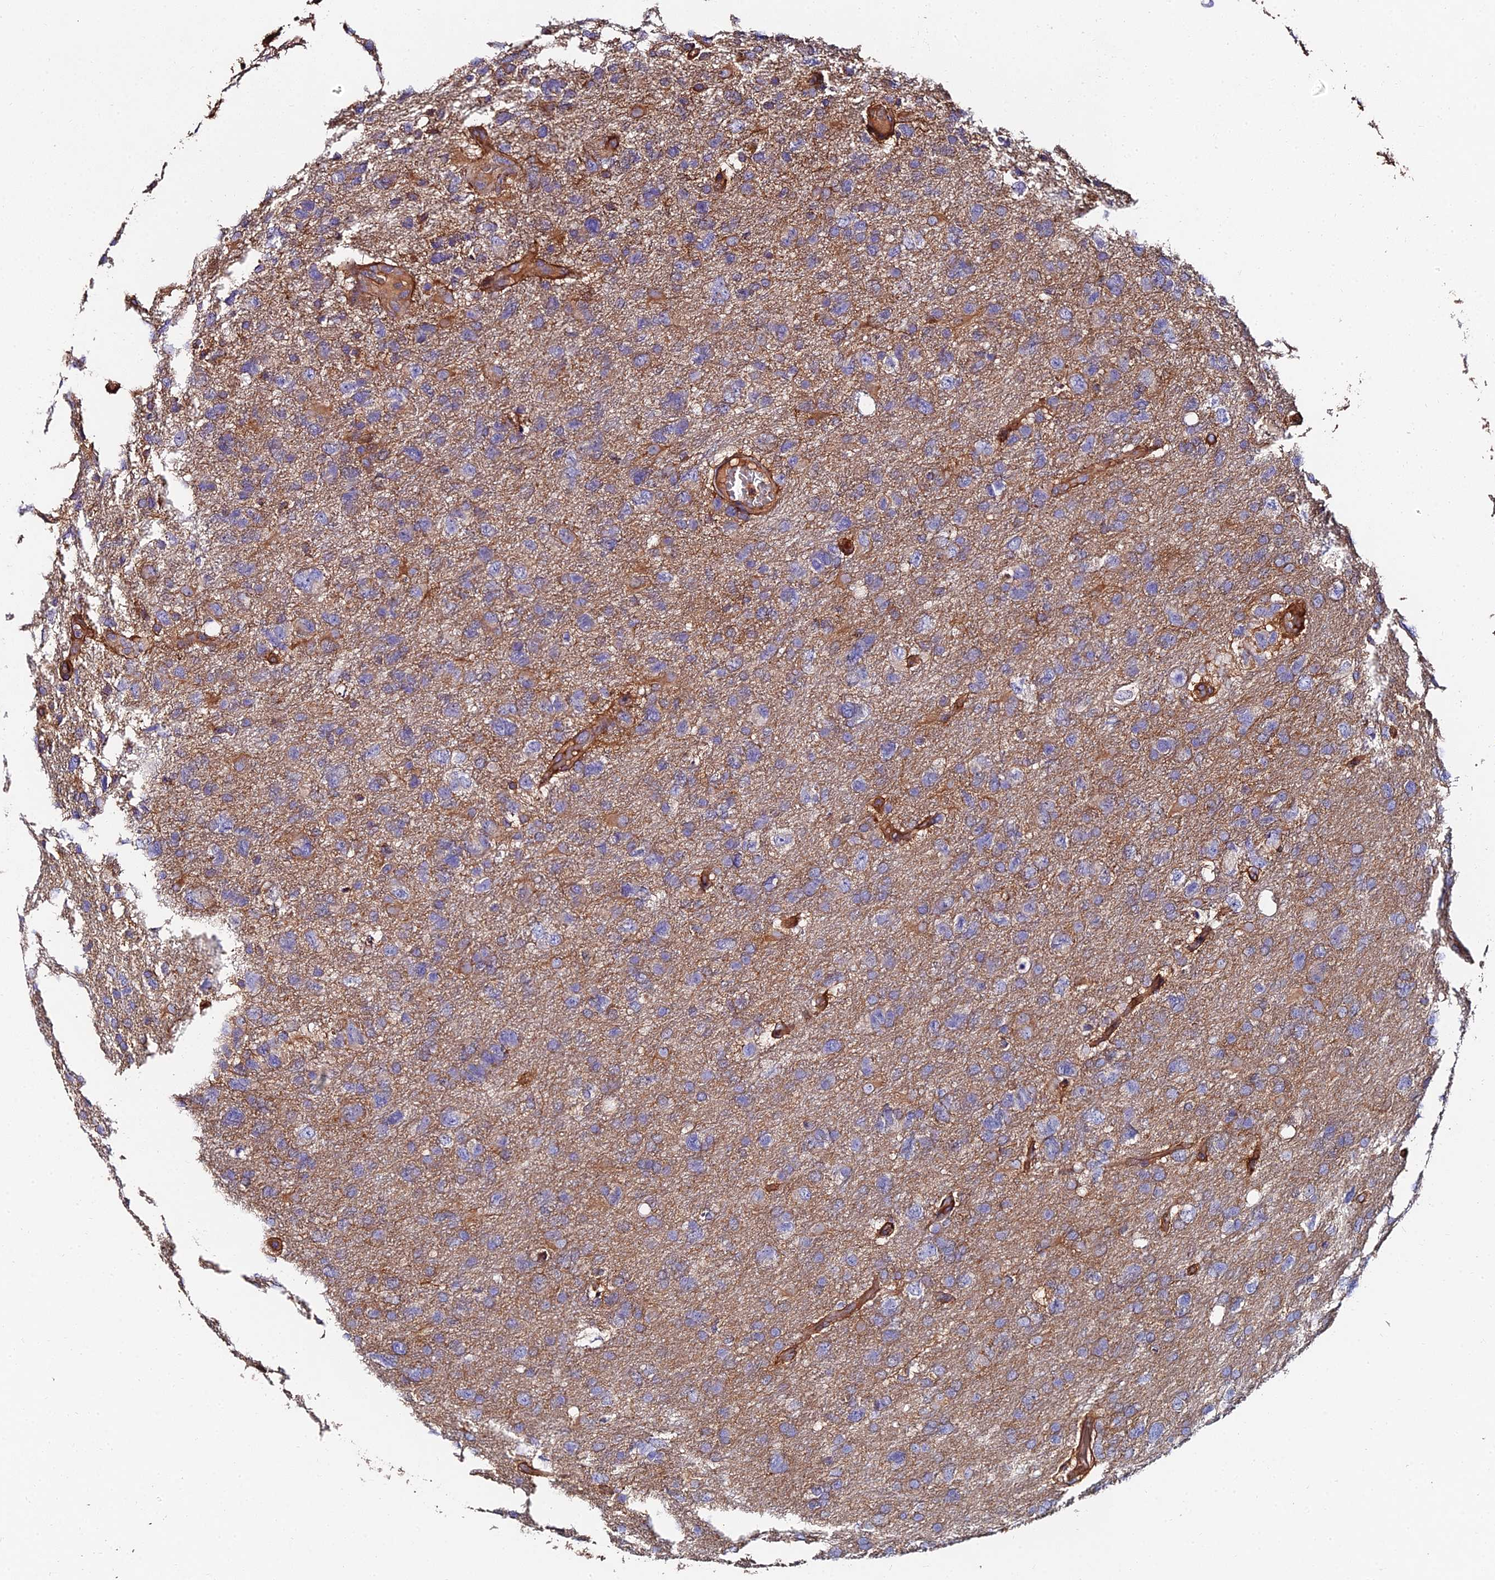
{"staining": {"intensity": "negative", "quantity": "none", "location": "none"}, "tissue": "glioma", "cell_type": "Tumor cells", "image_type": "cancer", "snomed": [{"axis": "morphology", "description": "Glioma, malignant, High grade"}, {"axis": "topography", "description": "Brain"}], "caption": "Immunohistochemistry of malignant glioma (high-grade) reveals no positivity in tumor cells. The staining was performed using DAB to visualize the protein expression in brown, while the nuclei were stained in blue with hematoxylin (Magnification: 20x).", "gene": "EXT1", "patient": {"sex": "male", "age": 61}}